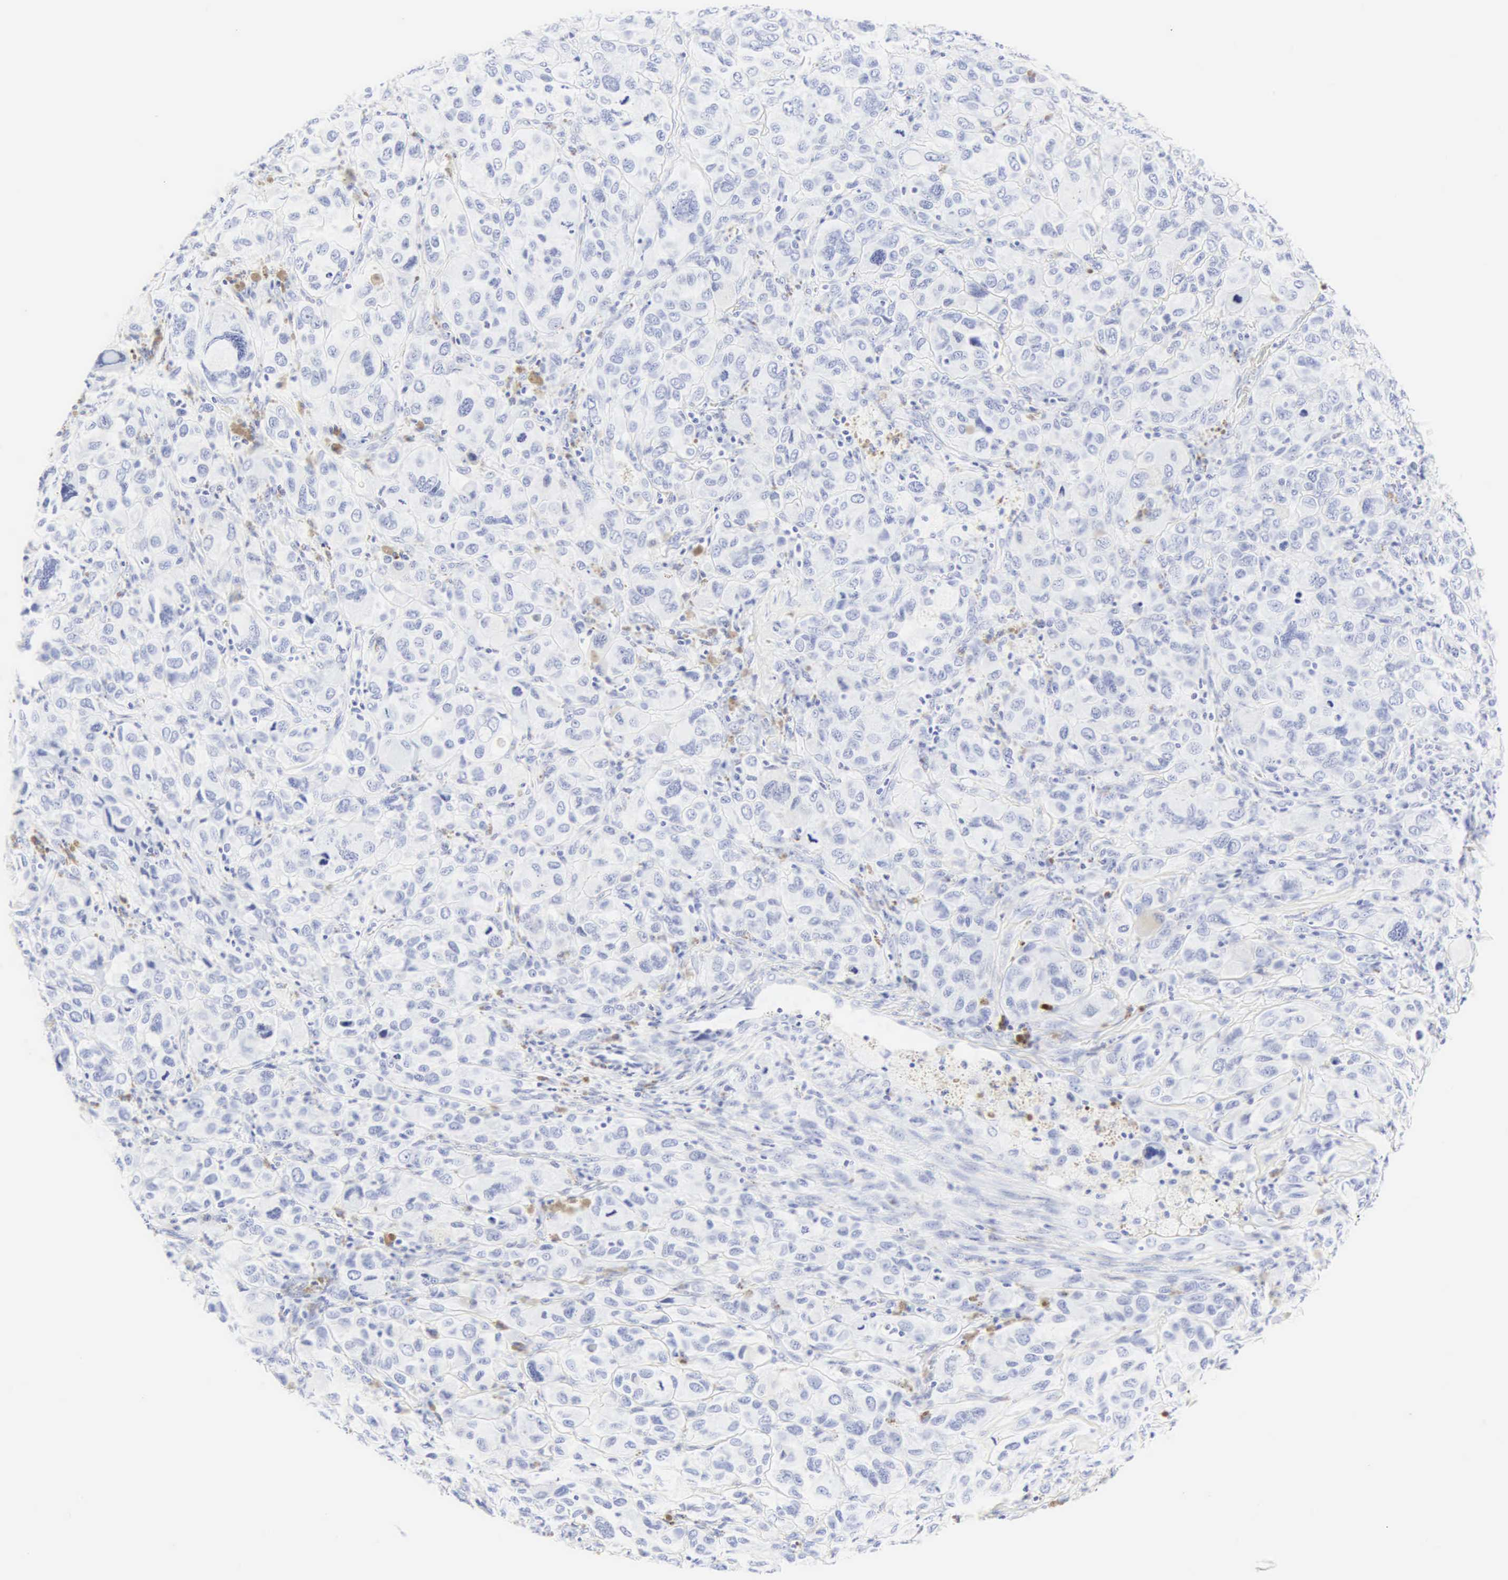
{"staining": {"intensity": "negative", "quantity": "none", "location": "none"}, "tissue": "melanoma", "cell_type": "Tumor cells", "image_type": "cancer", "snomed": [{"axis": "morphology", "description": "Malignant melanoma, Metastatic site"}, {"axis": "topography", "description": "Skin"}], "caption": "DAB (3,3'-diaminobenzidine) immunohistochemical staining of melanoma demonstrates no significant staining in tumor cells.", "gene": "CGB3", "patient": {"sex": "male", "age": 32}}